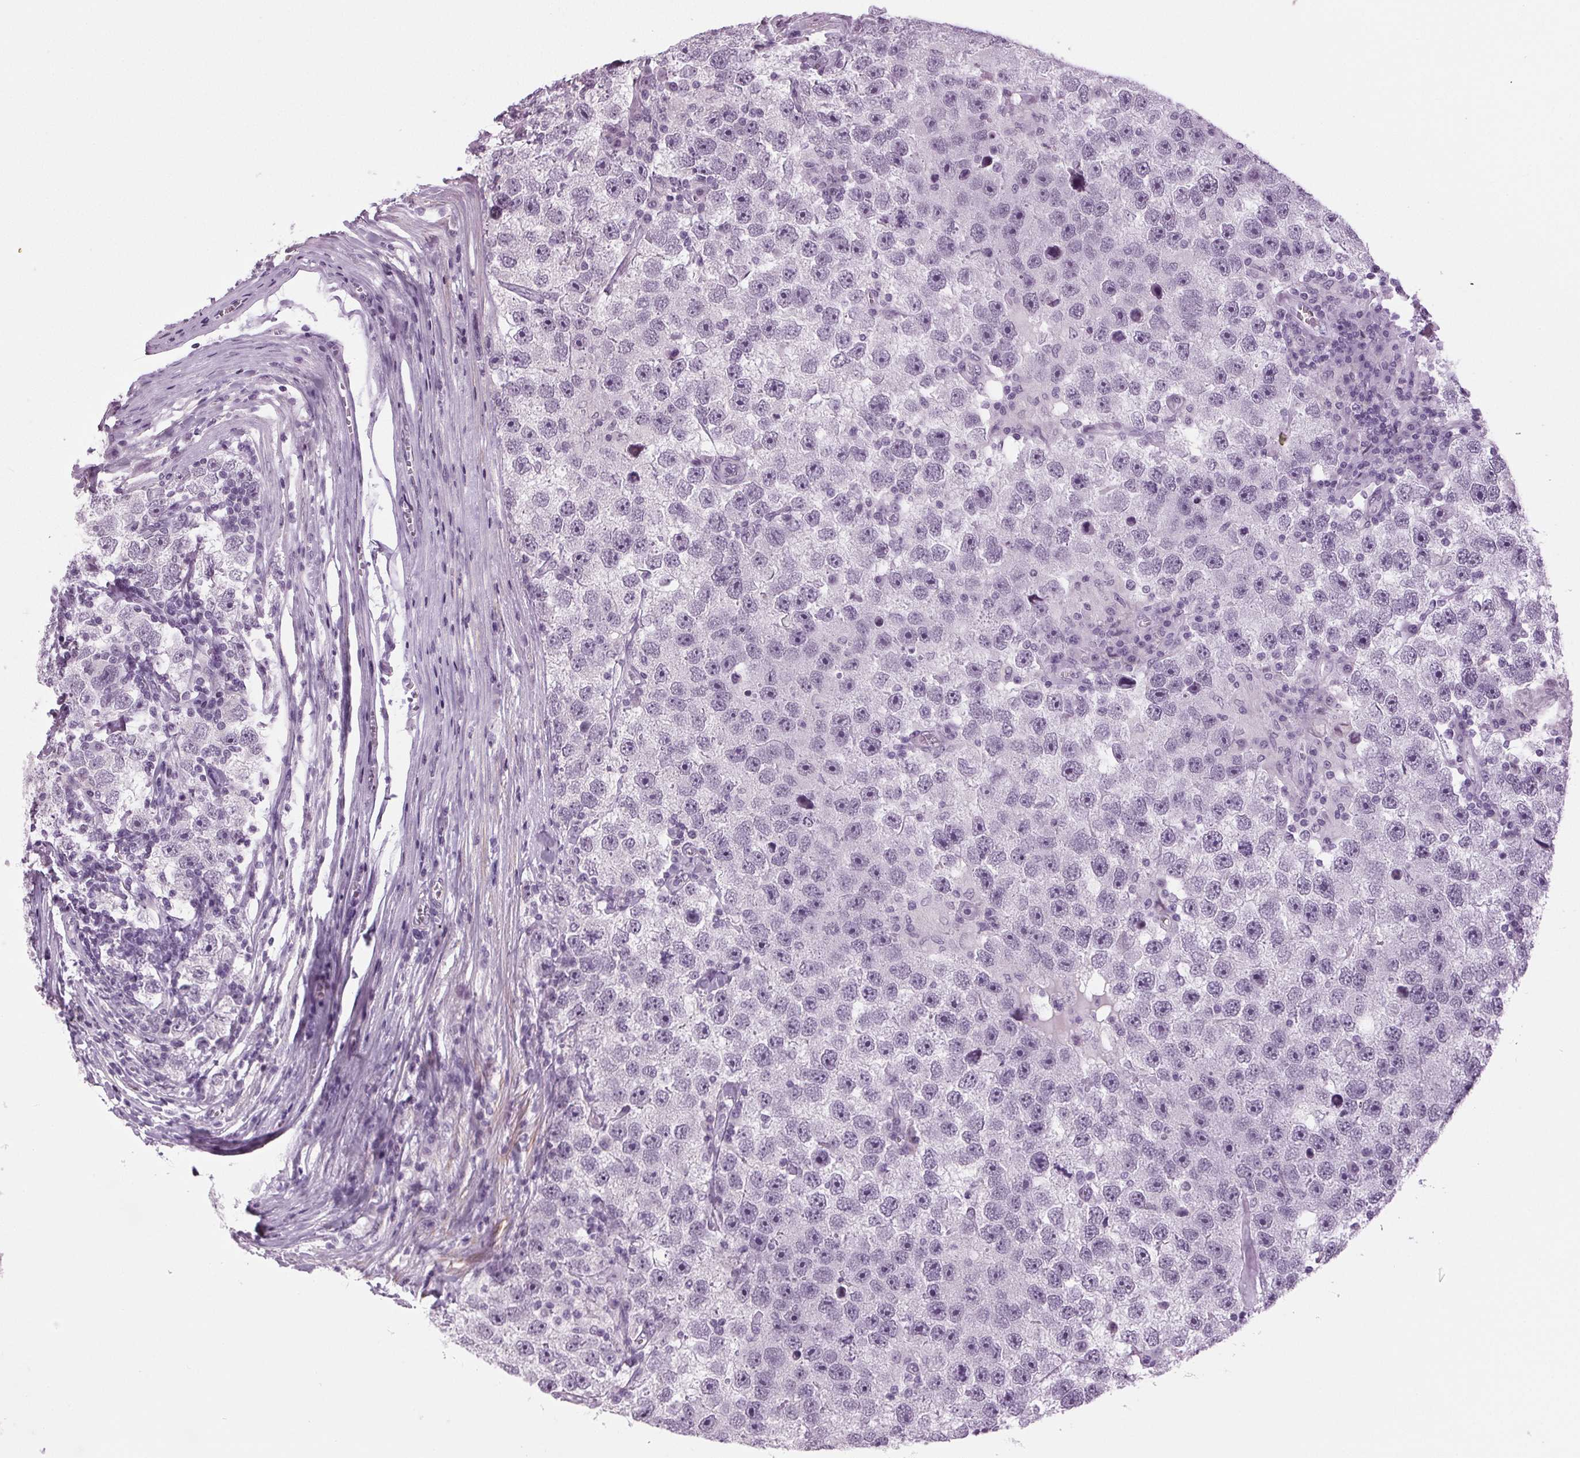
{"staining": {"intensity": "negative", "quantity": "none", "location": "none"}, "tissue": "testis cancer", "cell_type": "Tumor cells", "image_type": "cancer", "snomed": [{"axis": "morphology", "description": "Seminoma, NOS"}, {"axis": "topography", "description": "Testis"}], "caption": "IHC image of neoplastic tissue: testis cancer stained with DAB (3,3'-diaminobenzidine) reveals no significant protein expression in tumor cells.", "gene": "DNAH12", "patient": {"sex": "male", "age": 26}}